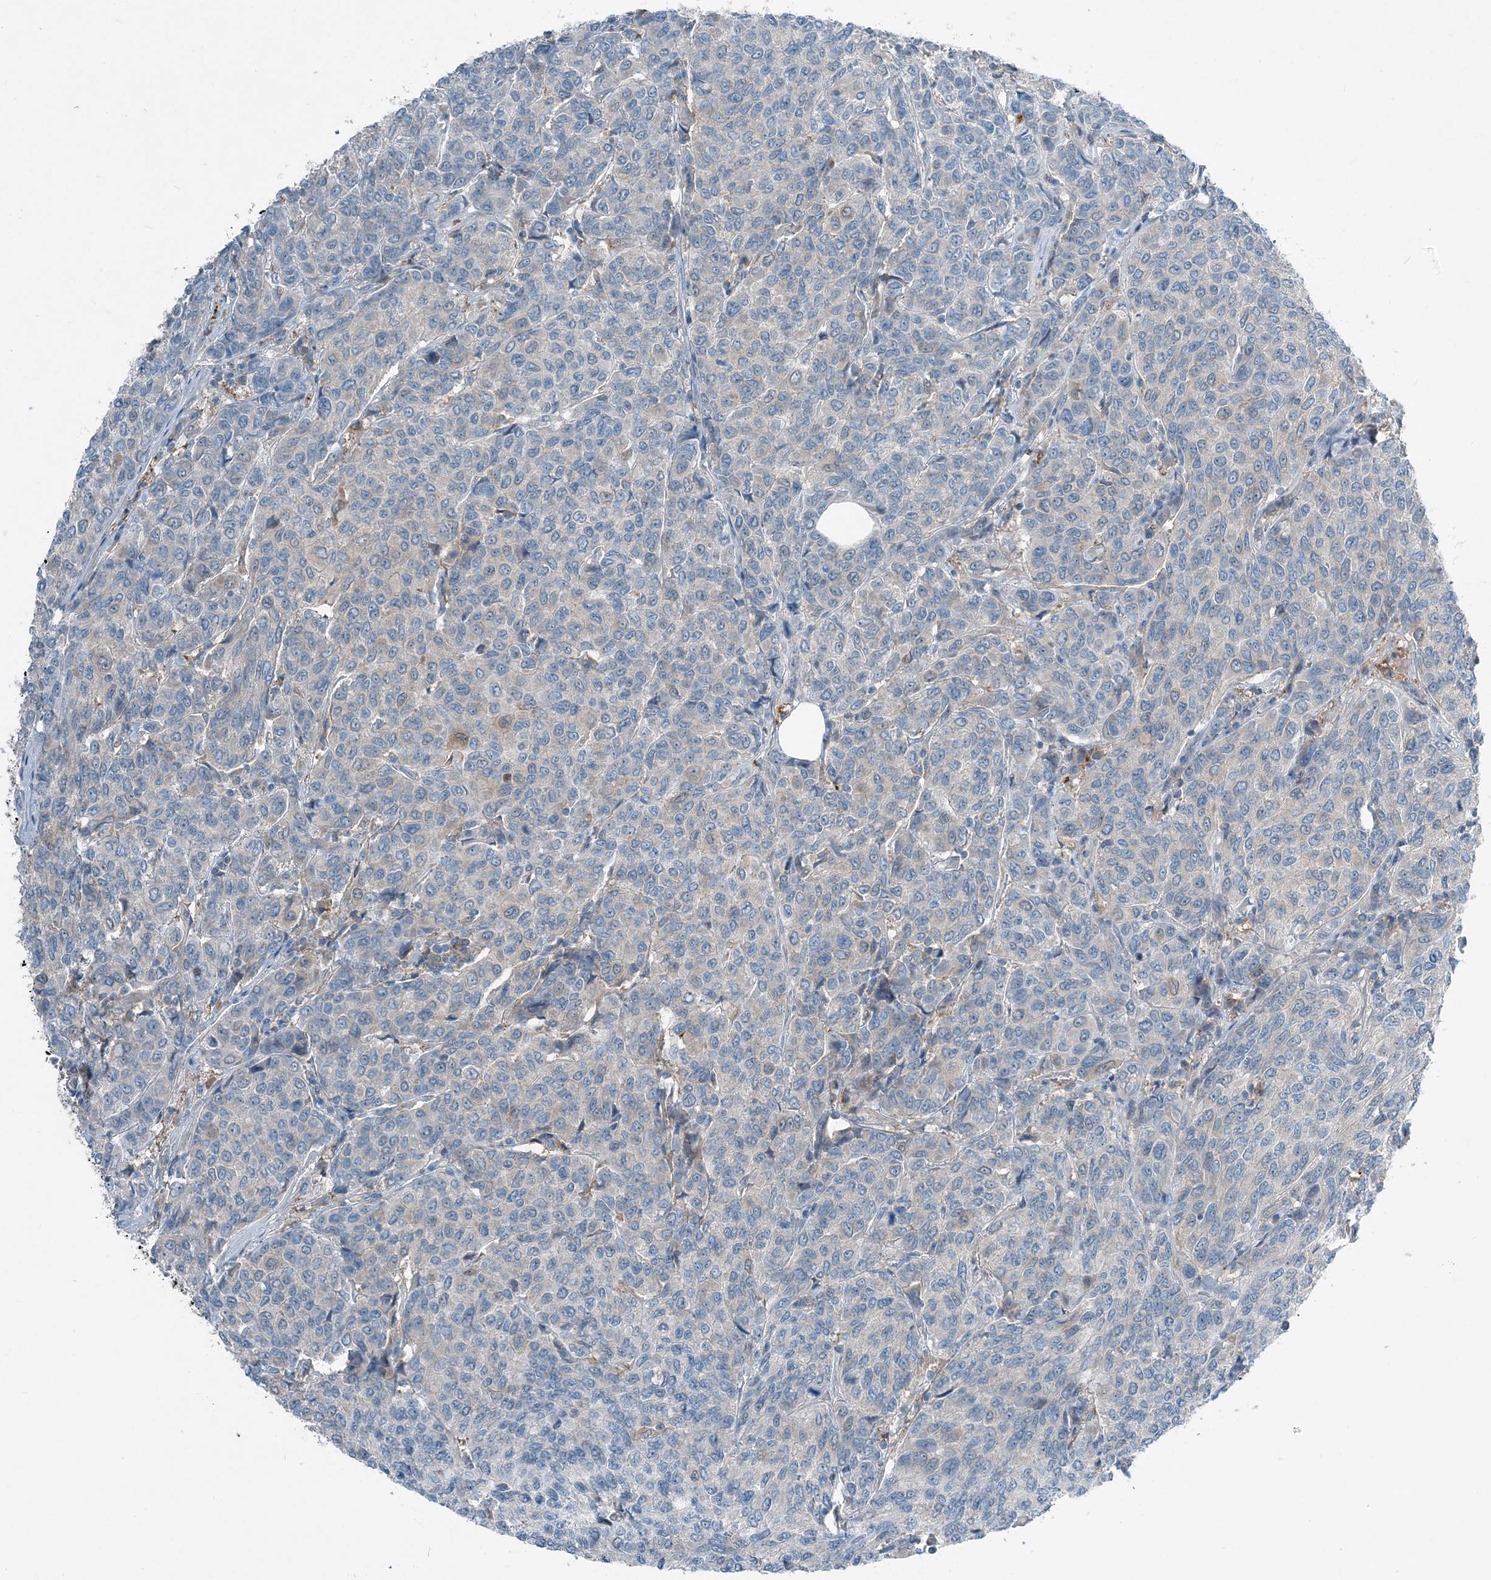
{"staining": {"intensity": "negative", "quantity": "none", "location": "none"}, "tissue": "breast cancer", "cell_type": "Tumor cells", "image_type": "cancer", "snomed": [{"axis": "morphology", "description": "Duct carcinoma"}, {"axis": "topography", "description": "Breast"}], "caption": "High magnification brightfield microscopy of breast infiltrating ductal carcinoma stained with DAB (3,3'-diaminobenzidine) (brown) and counterstained with hematoxylin (blue): tumor cells show no significant positivity.", "gene": "ARMH1", "patient": {"sex": "female", "age": 55}}